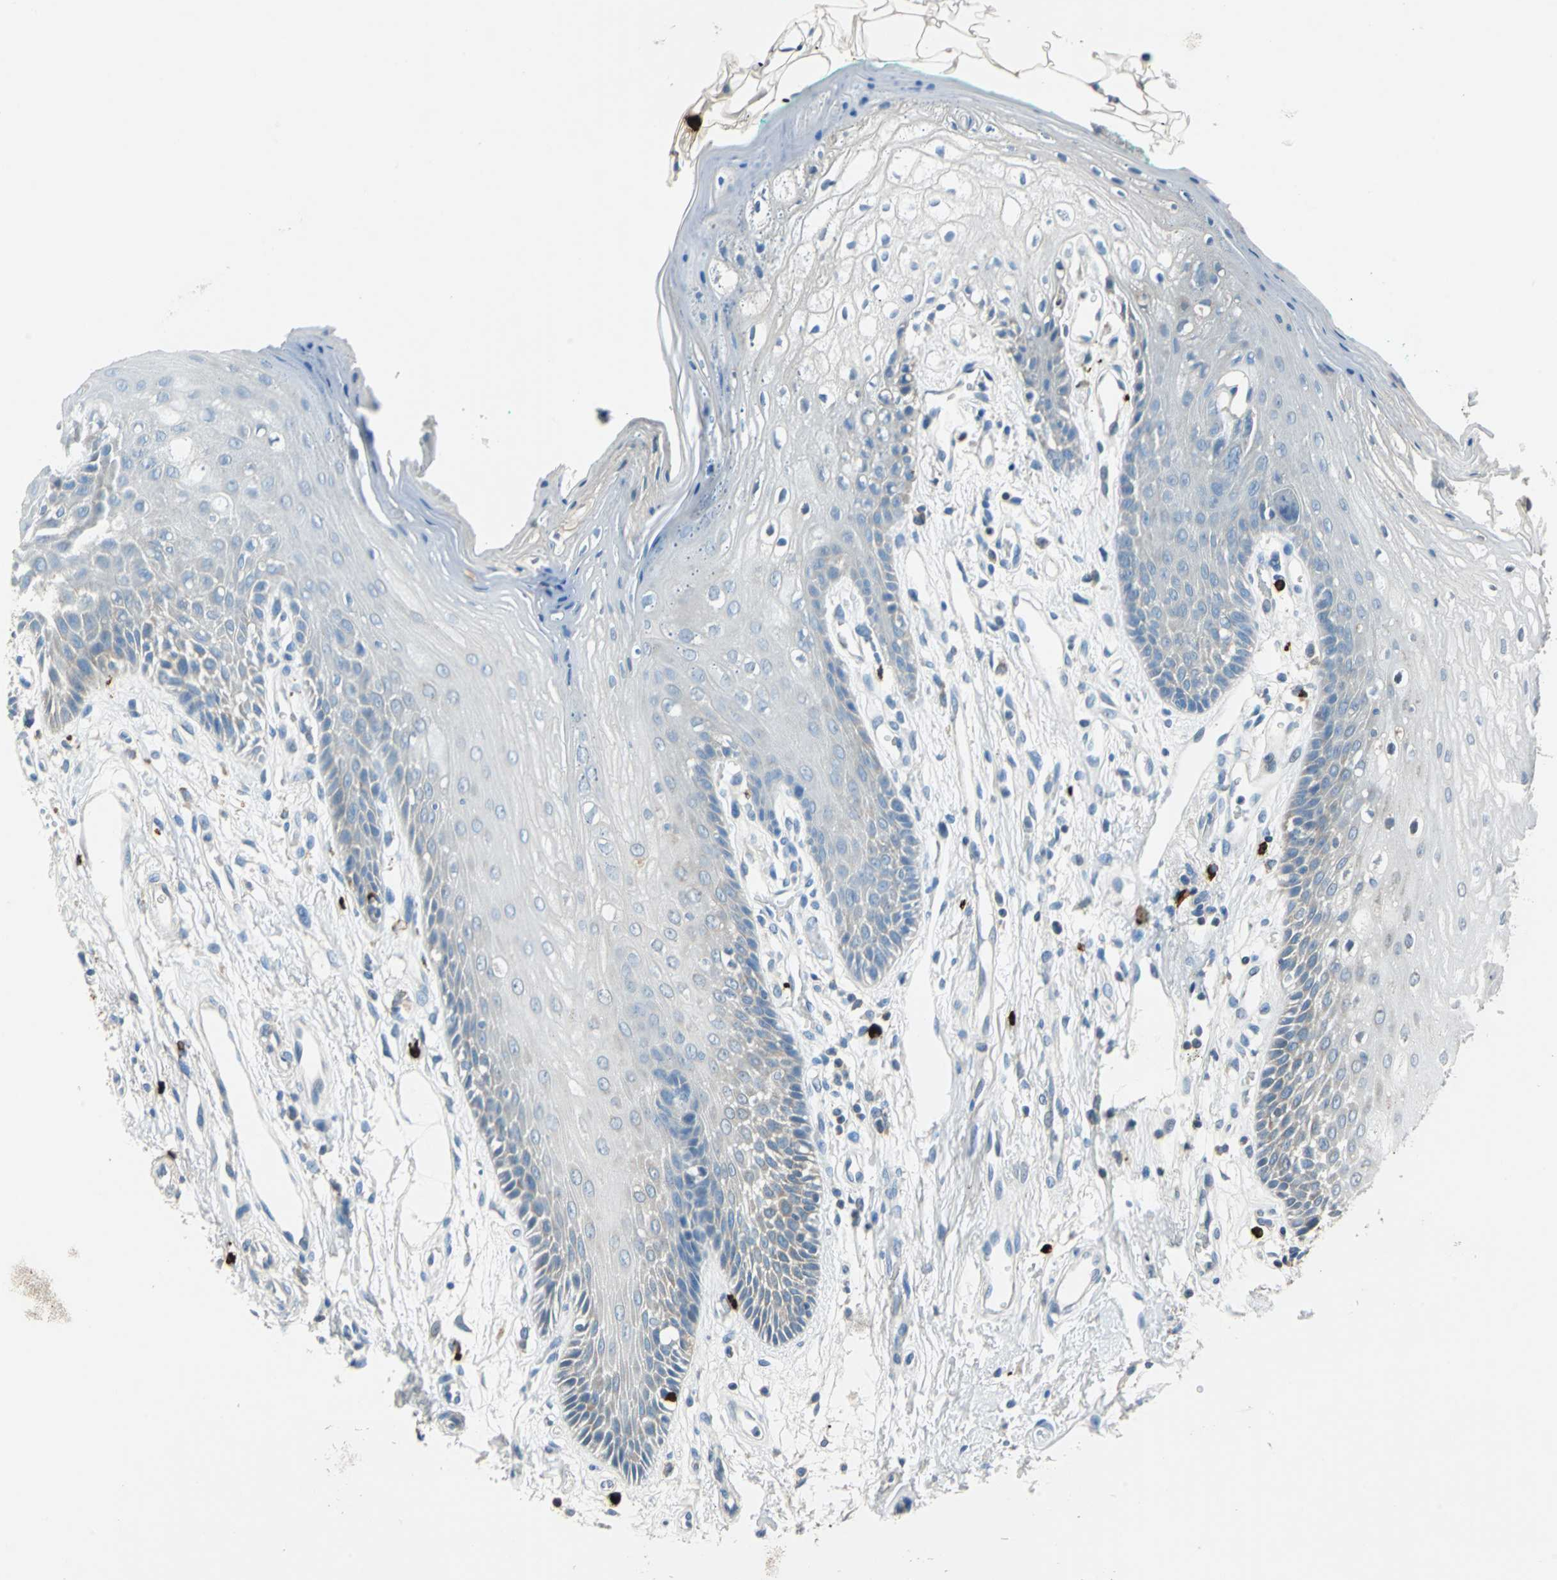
{"staining": {"intensity": "negative", "quantity": "none", "location": "none"}, "tissue": "oral mucosa", "cell_type": "Squamous epithelial cells", "image_type": "normal", "snomed": [{"axis": "morphology", "description": "Normal tissue, NOS"}, {"axis": "morphology", "description": "Squamous cell carcinoma, NOS"}, {"axis": "topography", "description": "Skeletal muscle"}, {"axis": "topography", "description": "Oral tissue"}, {"axis": "topography", "description": "Head-Neck"}], "caption": "Immunohistochemistry photomicrograph of normal oral mucosa stained for a protein (brown), which shows no expression in squamous epithelial cells.", "gene": "CPA3", "patient": {"sex": "female", "age": 84}}